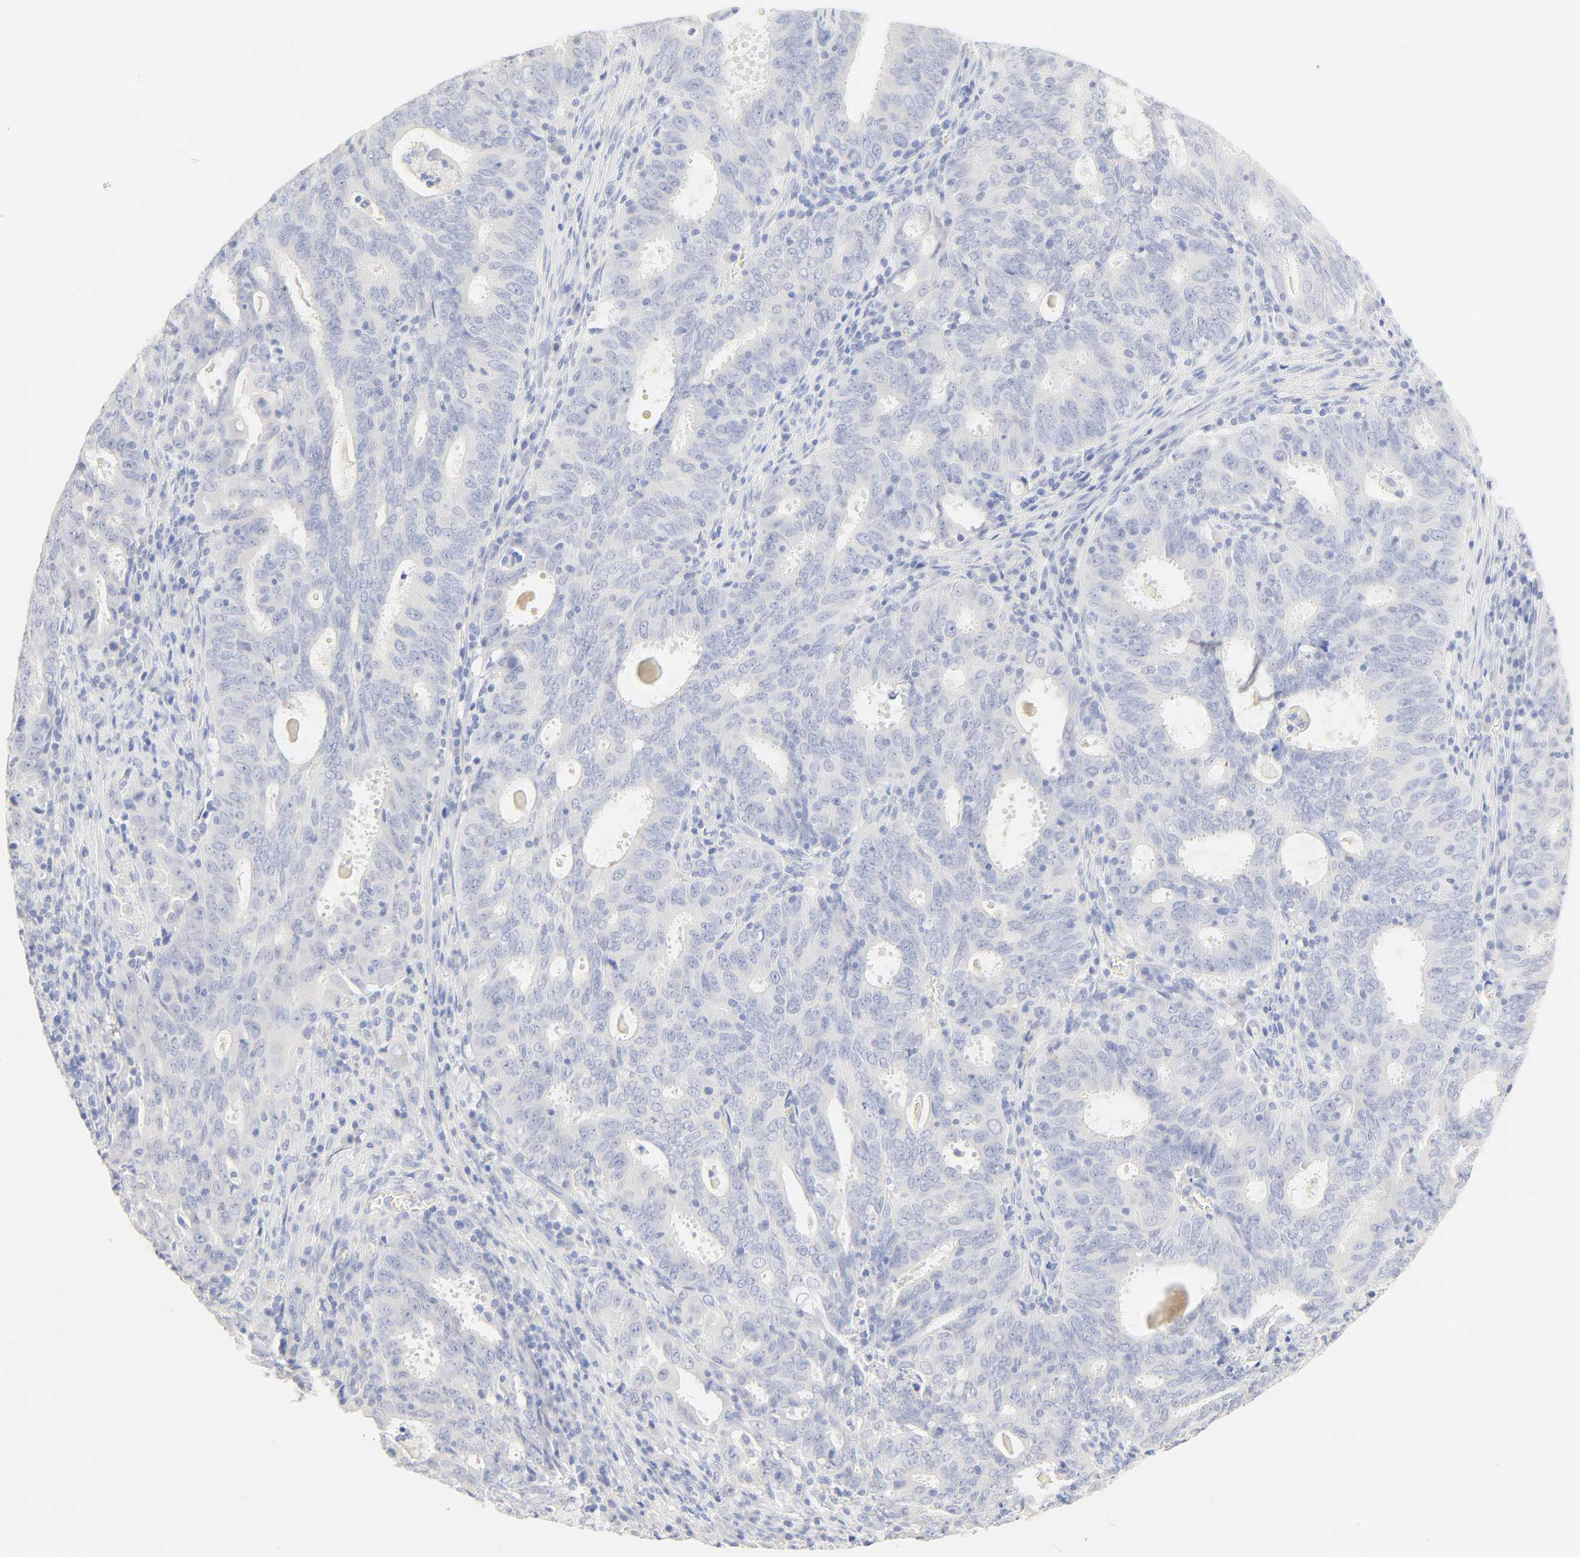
{"staining": {"intensity": "negative", "quantity": "none", "location": "none"}, "tissue": "cervical cancer", "cell_type": "Tumor cells", "image_type": "cancer", "snomed": [{"axis": "morphology", "description": "Adenocarcinoma, NOS"}, {"axis": "topography", "description": "Cervix"}], "caption": "IHC image of neoplastic tissue: human cervical adenocarcinoma stained with DAB (3,3'-diaminobenzidine) displays no significant protein positivity in tumor cells. Nuclei are stained in blue.", "gene": "SLCO1B3", "patient": {"sex": "female", "age": 44}}